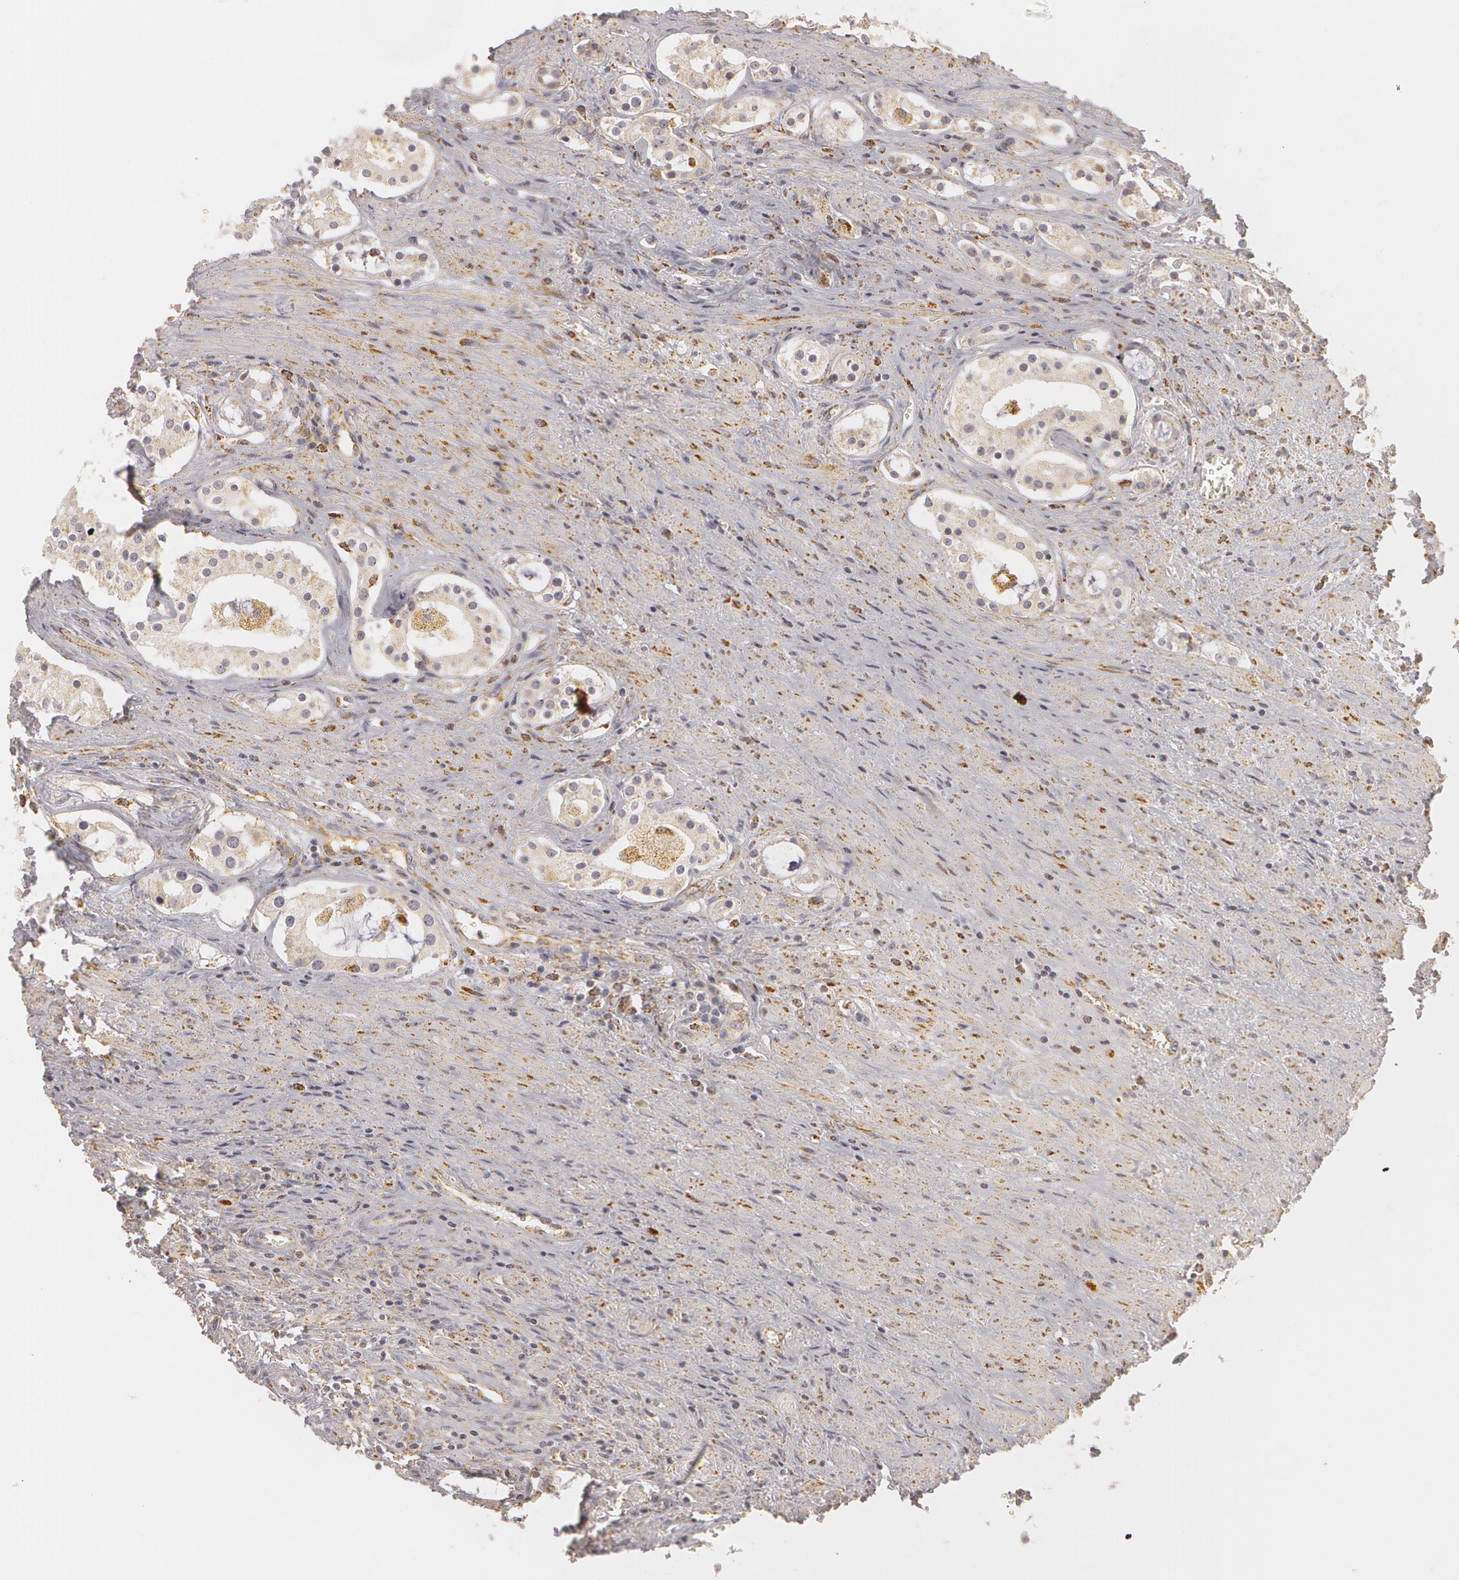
{"staining": {"intensity": "weak", "quantity": ">75%", "location": "cytoplasmic/membranous"}, "tissue": "prostate cancer", "cell_type": "Tumor cells", "image_type": "cancer", "snomed": [{"axis": "morphology", "description": "Adenocarcinoma, Medium grade"}, {"axis": "topography", "description": "Prostate"}], "caption": "Prostate cancer stained with immunohistochemistry demonstrates weak cytoplasmic/membranous staining in about >75% of tumor cells.", "gene": "C7", "patient": {"sex": "male", "age": 73}}